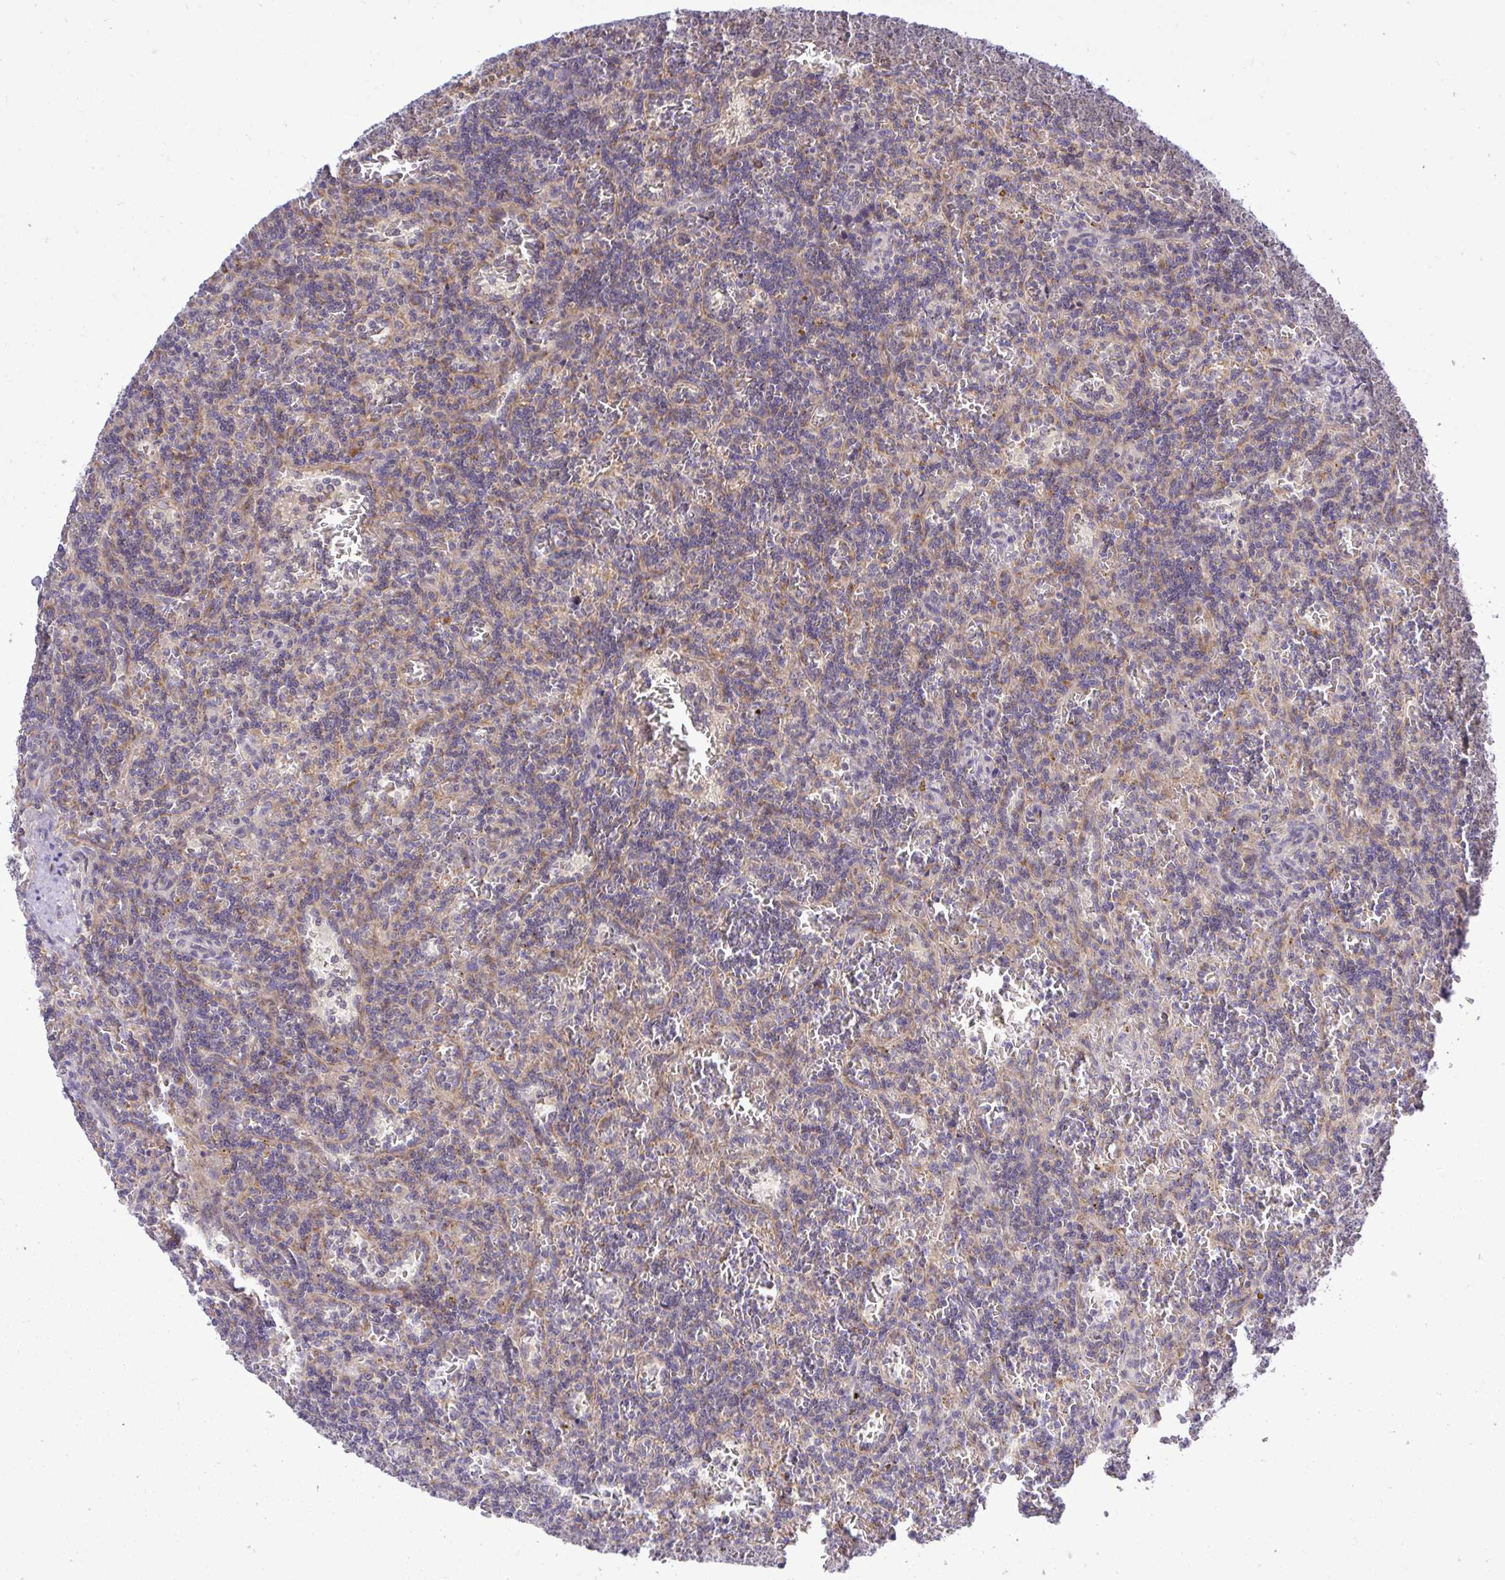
{"staining": {"intensity": "weak", "quantity": "<25%", "location": "cytoplasmic/membranous"}, "tissue": "lymphoma", "cell_type": "Tumor cells", "image_type": "cancer", "snomed": [{"axis": "morphology", "description": "Malignant lymphoma, non-Hodgkin's type, Low grade"}, {"axis": "topography", "description": "Spleen"}], "caption": "This is an IHC micrograph of lymphoma. There is no expression in tumor cells.", "gene": "VTI1B", "patient": {"sex": "male", "age": 73}}